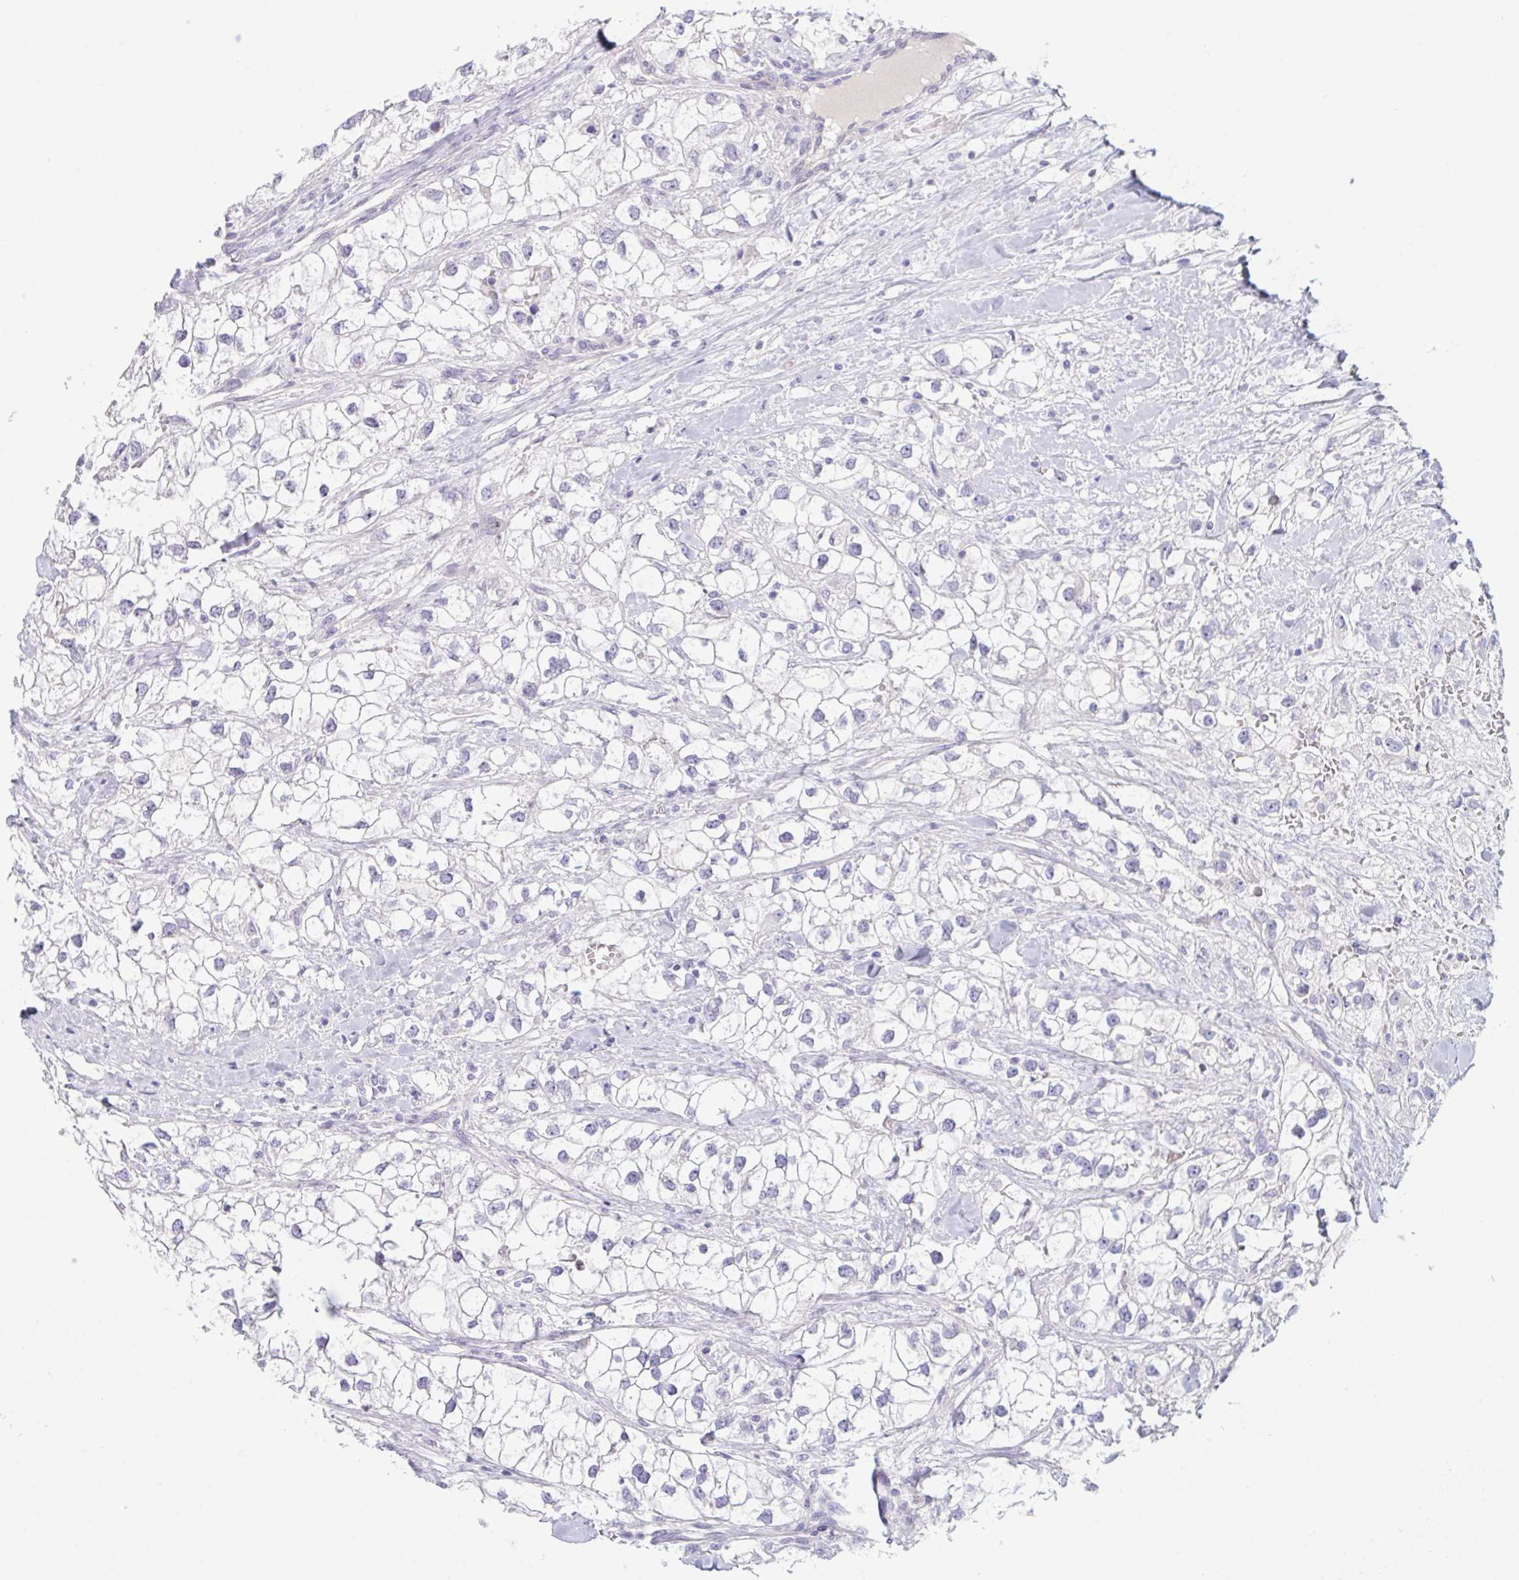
{"staining": {"intensity": "negative", "quantity": "none", "location": "none"}, "tissue": "renal cancer", "cell_type": "Tumor cells", "image_type": "cancer", "snomed": [{"axis": "morphology", "description": "Adenocarcinoma, NOS"}, {"axis": "topography", "description": "Kidney"}], "caption": "Tumor cells are negative for protein expression in human renal cancer.", "gene": "NAA30", "patient": {"sex": "male", "age": 59}}